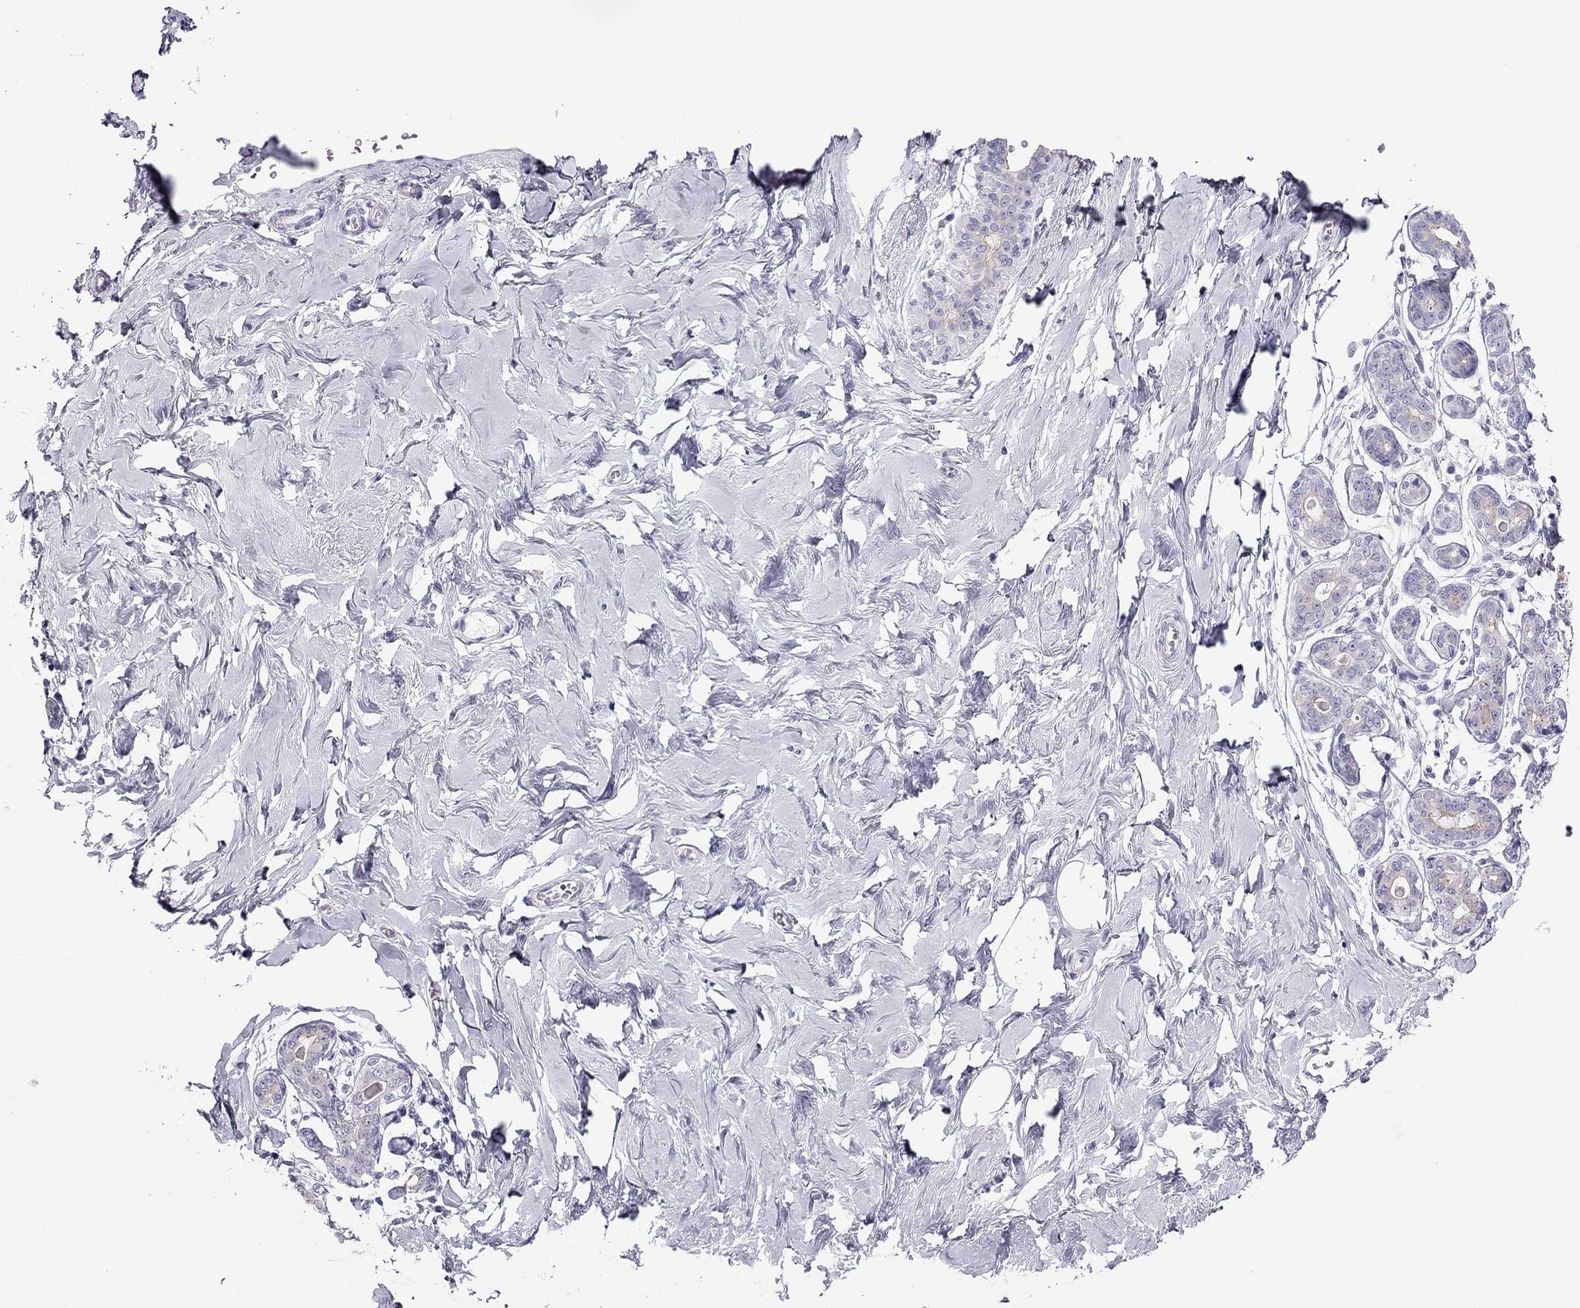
{"staining": {"intensity": "negative", "quantity": "none", "location": "none"}, "tissue": "breast", "cell_type": "Adipocytes", "image_type": "normal", "snomed": [{"axis": "morphology", "description": "Normal tissue, NOS"}, {"axis": "topography", "description": "Skin"}, {"axis": "topography", "description": "Breast"}], "caption": "DAB (3,3'-diaminobenzidine) immunohistochemical staining of unremarkable breast shows no significant staining in adipocytes.", "gene": "TEX14", "patient": {"sex": "female", "age": 43}}